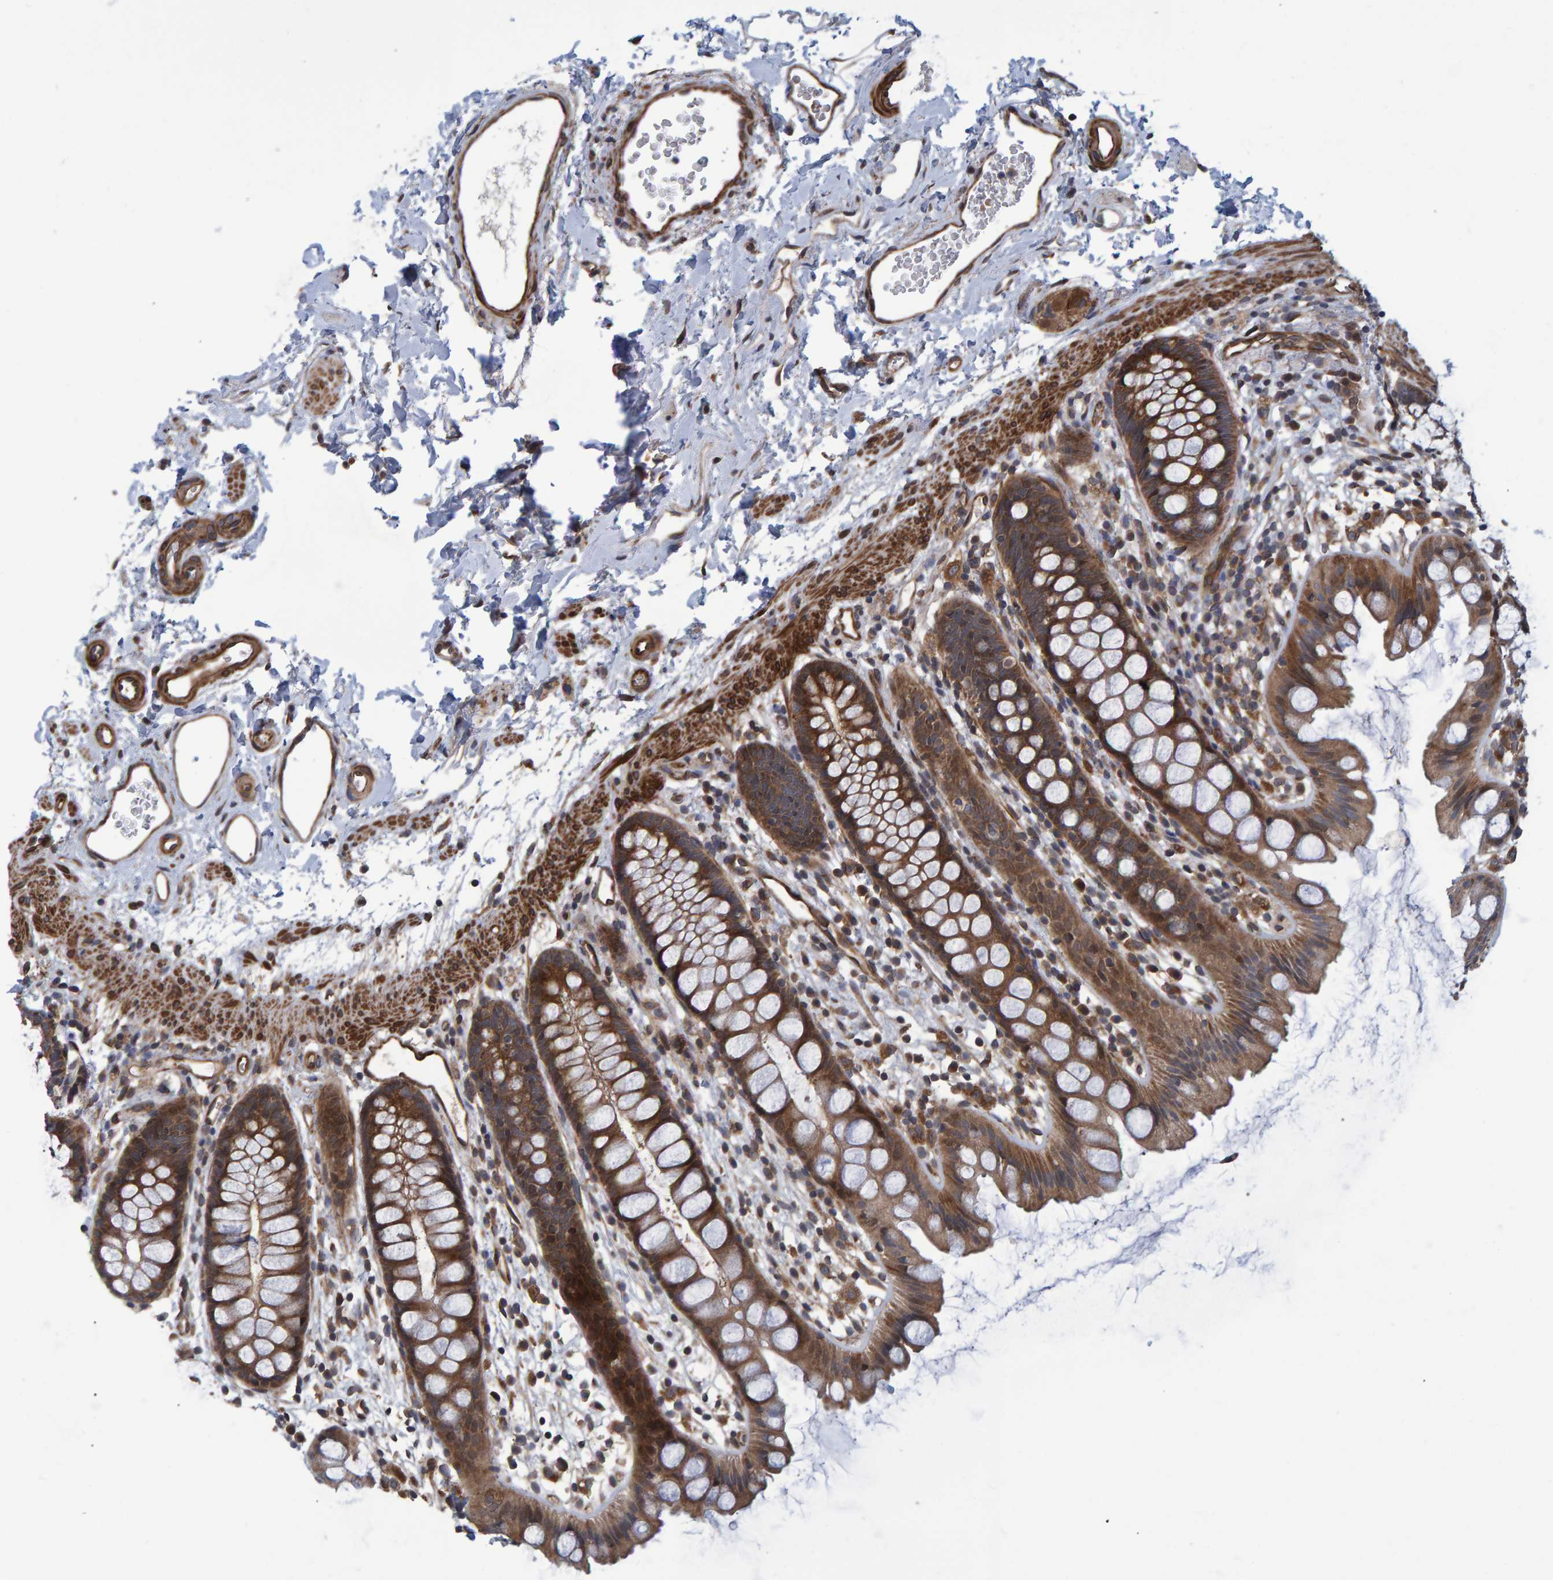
{"staining": {"intensity": "moderate", "quantity": ">75%", "location": "cytoplasmic/membranous"}, "tissue": "rectum", "cell_type": "Glandular cells", "image_type": "normal", "snomed": [{"axis": "morphology", "description": "Normal tissue, NOS"}, {"axis": "topography", "description": "Rectum"}], "caption": "Protein expression analysis of normal rectum demonstrates moderate cytoplasmic/membranous staining in about >75% of glandular cells.", "gene": "ATP6V1H", "patient": {"sex": "female", "age": 65}}